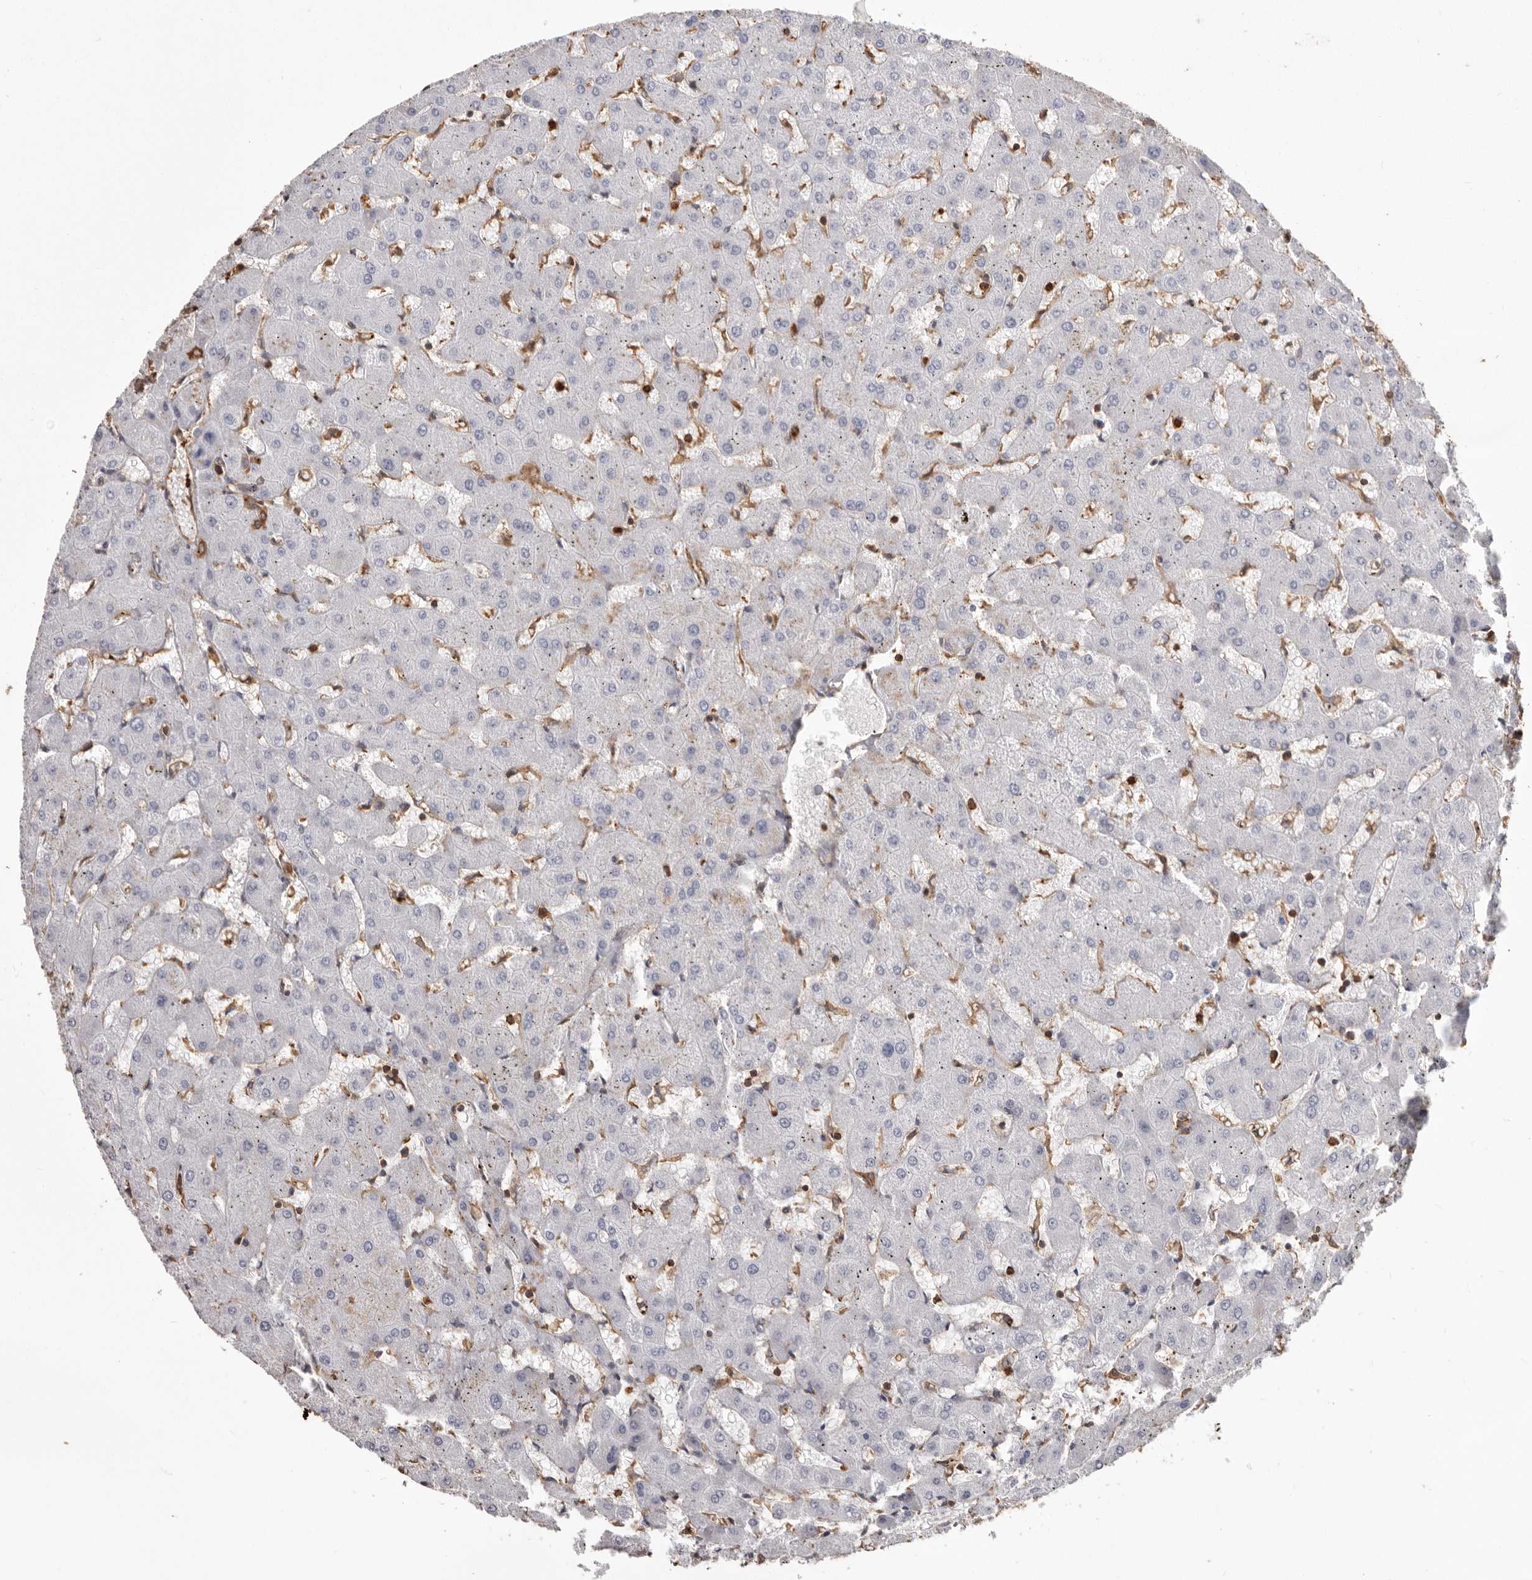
{"staining": {"intensity": "moderate", "quantity": "25%-75%", "location": "cytoplasmic/membranous"}, "tissue": "liver", "cell_type": "Cholangiocytes", "image_type": "normal", "snomed": [{"axis": "morphology", "description": "Normal tissue, NOS"}, {"axis": "topography", "description": "Liver"}], "caption": "Immunohistochemistry (IHC) of normal liver shows medium levels of moderate cytoplasmic/membranous expression in about 25%-75% of cholangiocytes. Immunohistochemistry stains the protein of interest in brown and the nuclei are stained blue.", "gene": "PKM", "patient": {"sex": "female", "age": 63}}